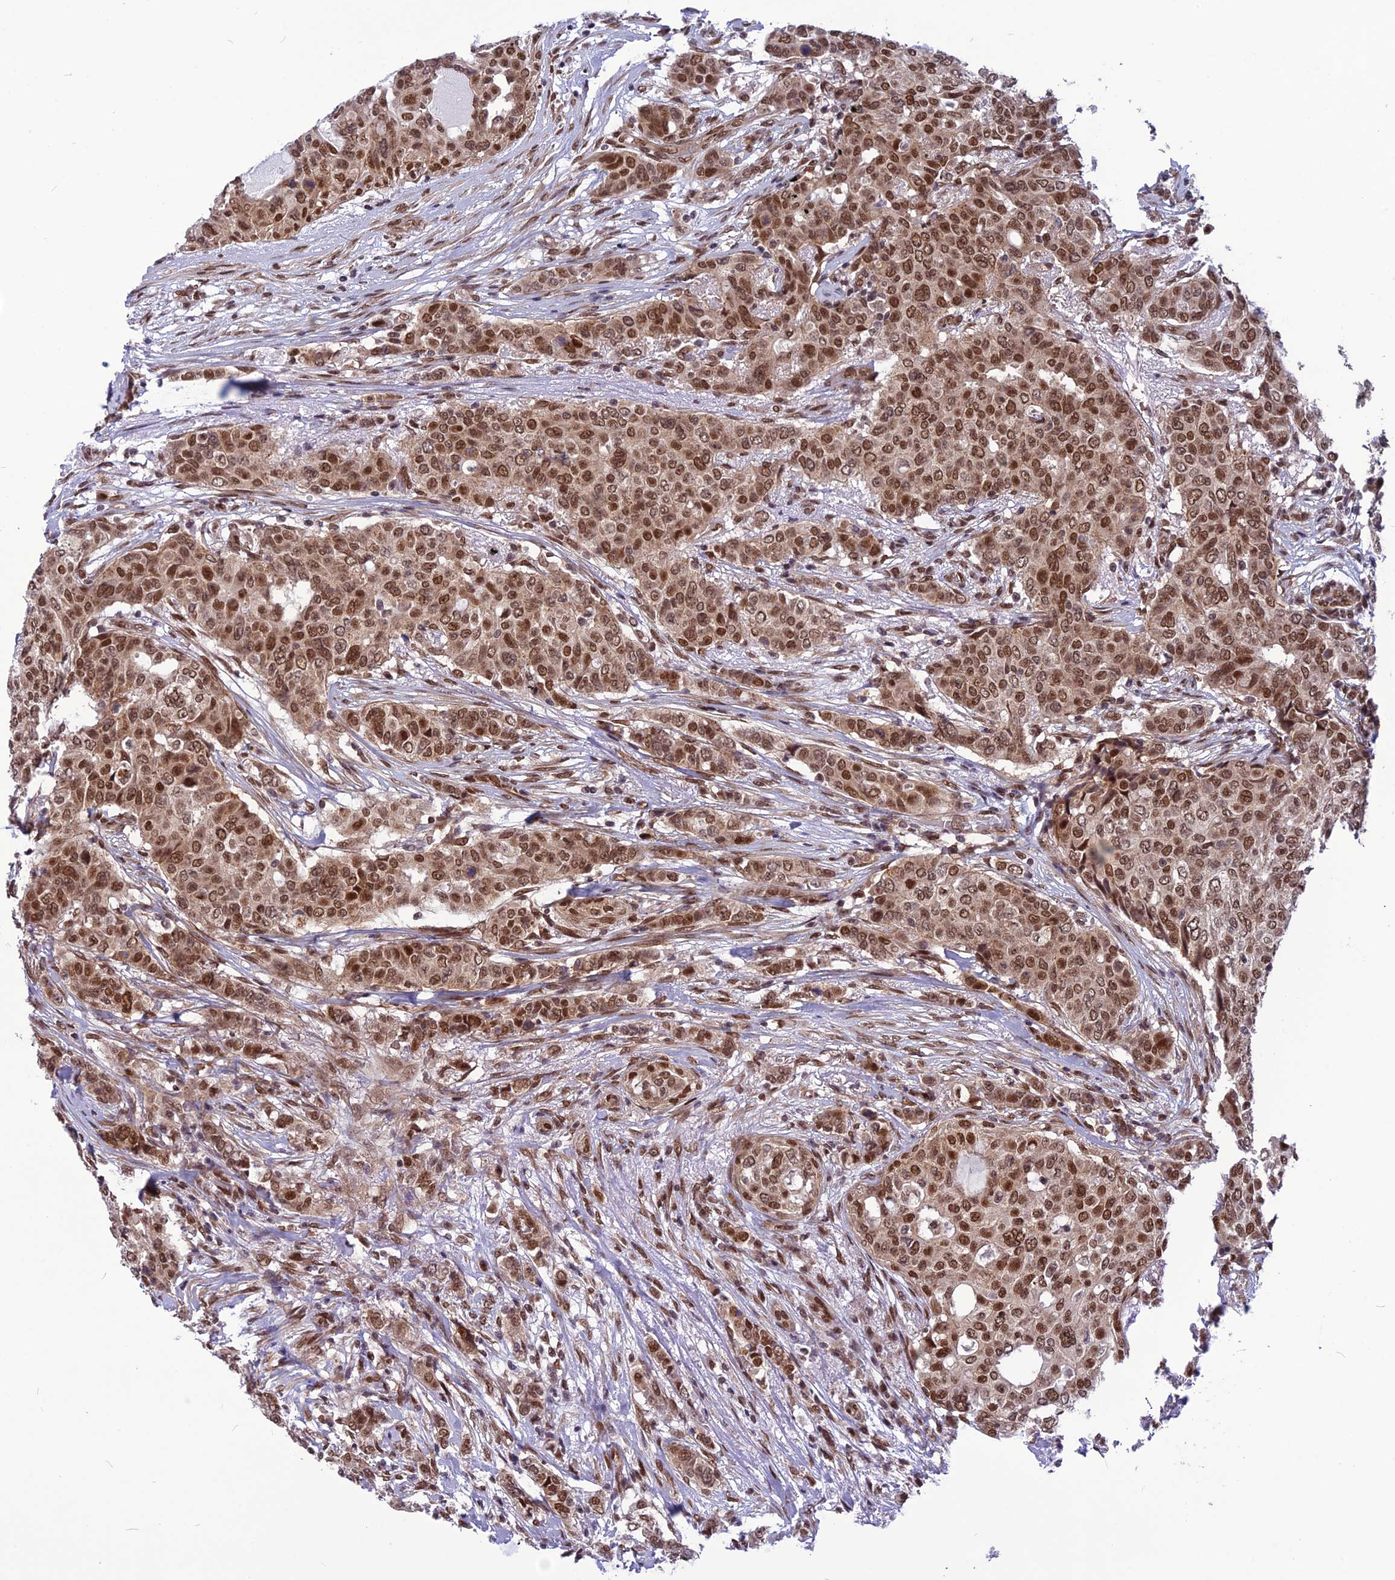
{"staining": {"intensity": "moderate", "quantity": ">75%", "location": "nuclear"}, "tissue": "breast cancer", "cell_type": "Tumor cells", "image_type": "cancer", "snomed": [{"axis": "morphology", "description": "Lobular carcinoma"}, {"axis": "topography", "description": "Breast"}], "caption": "Immunohistochemistry (DAB (3,3'-diaminobenzidine)) staining of human breast cancer exhibits moderate nuclear protein staining in about >75% of tumor cells.", "gene": "RTRAF", "patient": {"sex": "female", "age": 51}}